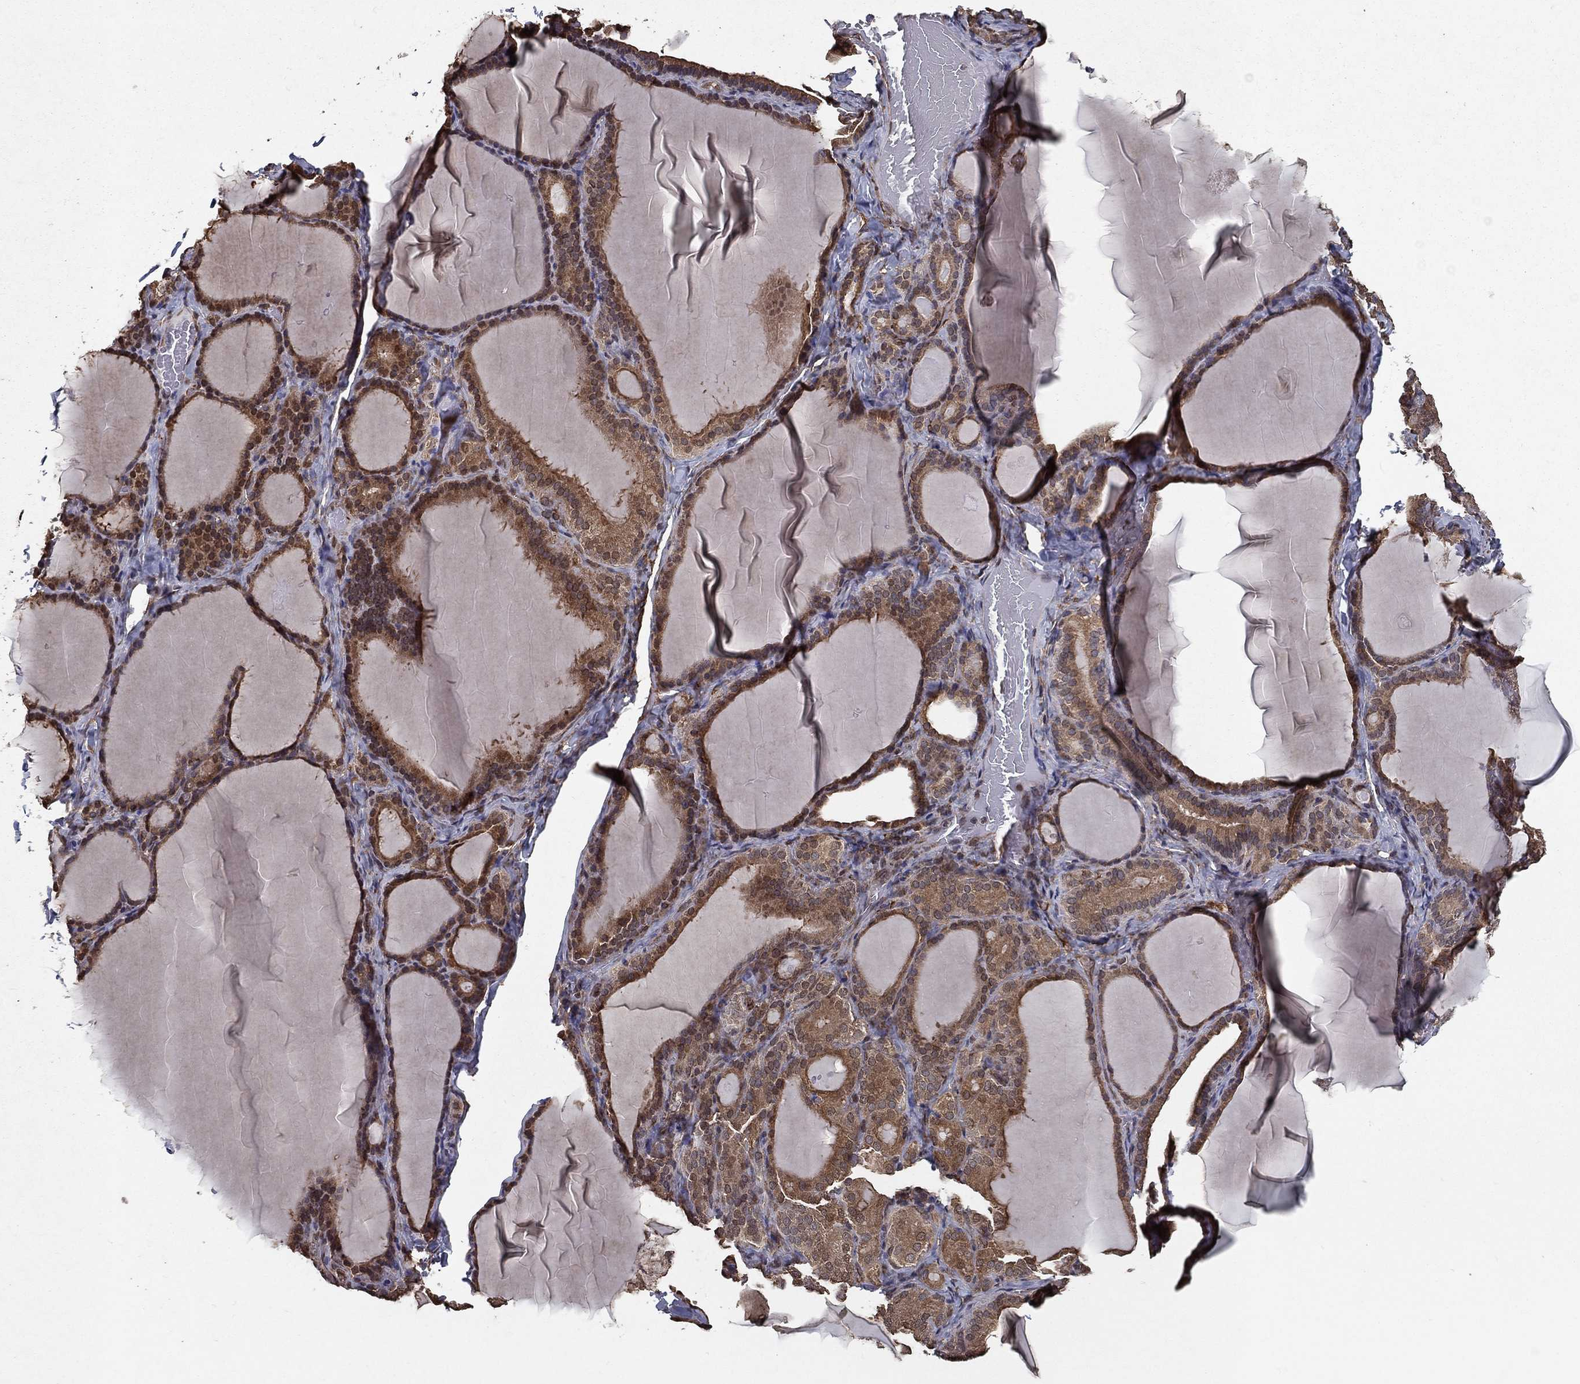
{"staining": {"intensity": "moderate", "quantity": "25%-75%", "location": "cytoplasmic/membranous,nuclear"}, "tissue": "thyroid gland", "cell_type": "Glandular cells", "image_type": "normal", "snomed": [{"axis": "morphology", "description": "Normal tissue, NOS"}, {"axis": "morphology", "description": "Hyperplasia, NOS"}, {"axis": "topography", "description": "Thyroid gland"}], "caption": "High-magnification brightfield microscopy of benign thyroid gland stained with DAB (3,3'-diaminobenzidine) (brown) and counterstained with hematoxylin (blue). glandular cells exhibit moderate cytoplasmic/membranous,nuclear positivity is present in about25%-75% of cells.", "gene": "CERS2", "patient": {"sex": "female", "age": 27}}